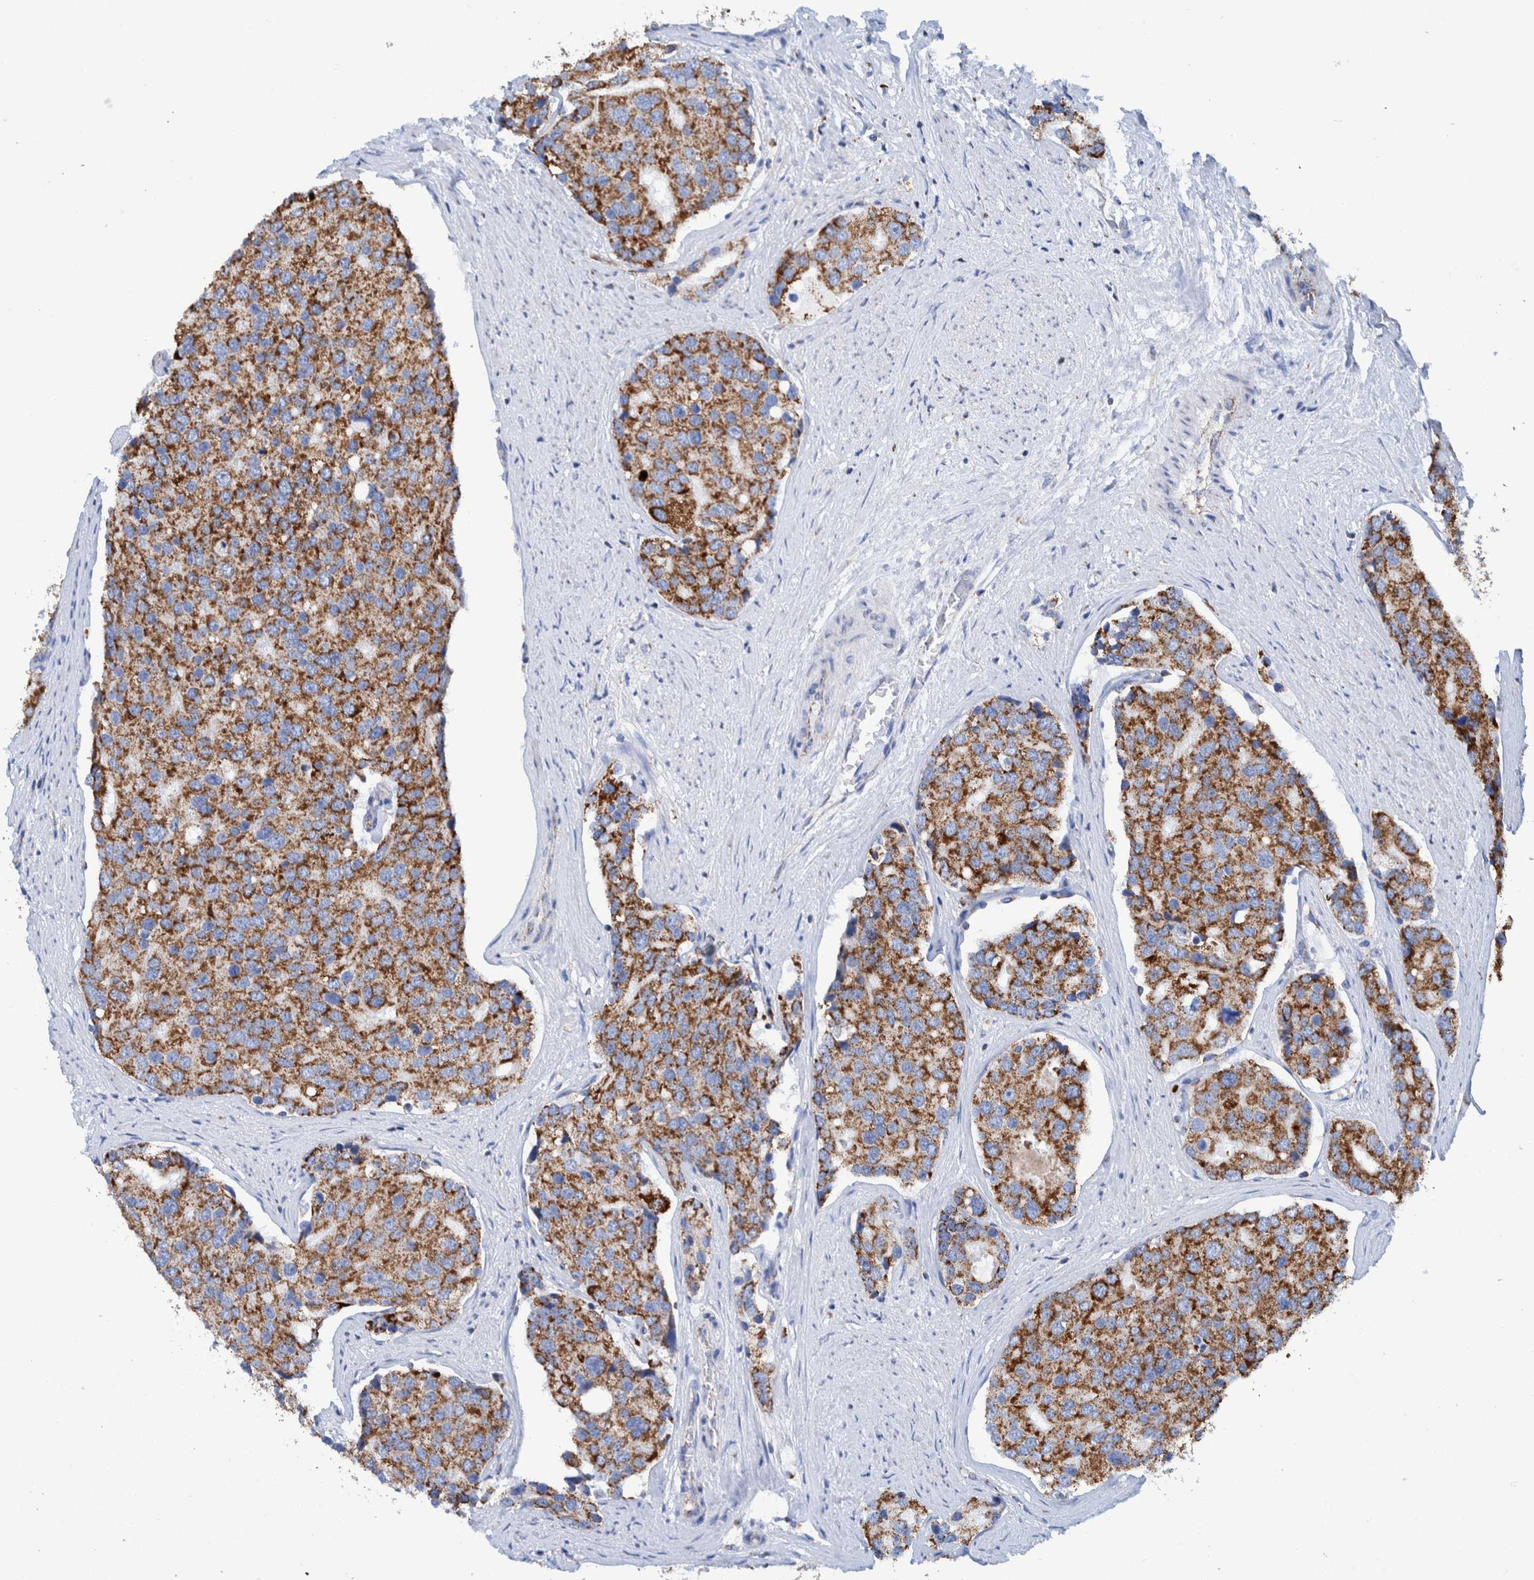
{"staining": {"intensity": "moderate", "quantity": ">75%", "location": "cytoplasmic/membranous"}, "tissue": "prostate cancer", "cell_type": "Tumor cells", "image_type": "cancer", "snomed": [{"axis": "morphology", "description": "Adenocarcinoma, High grade"}, {"axis": "topography", "description": "Prostate"}], "caption": "Protein staining of prostate cancer tissue displays moderate cytoplasmic/membranous positivity in about >75% of tumor cells.", "gene": "DECR1", "patient": {"sex": "male", "age": 50}}